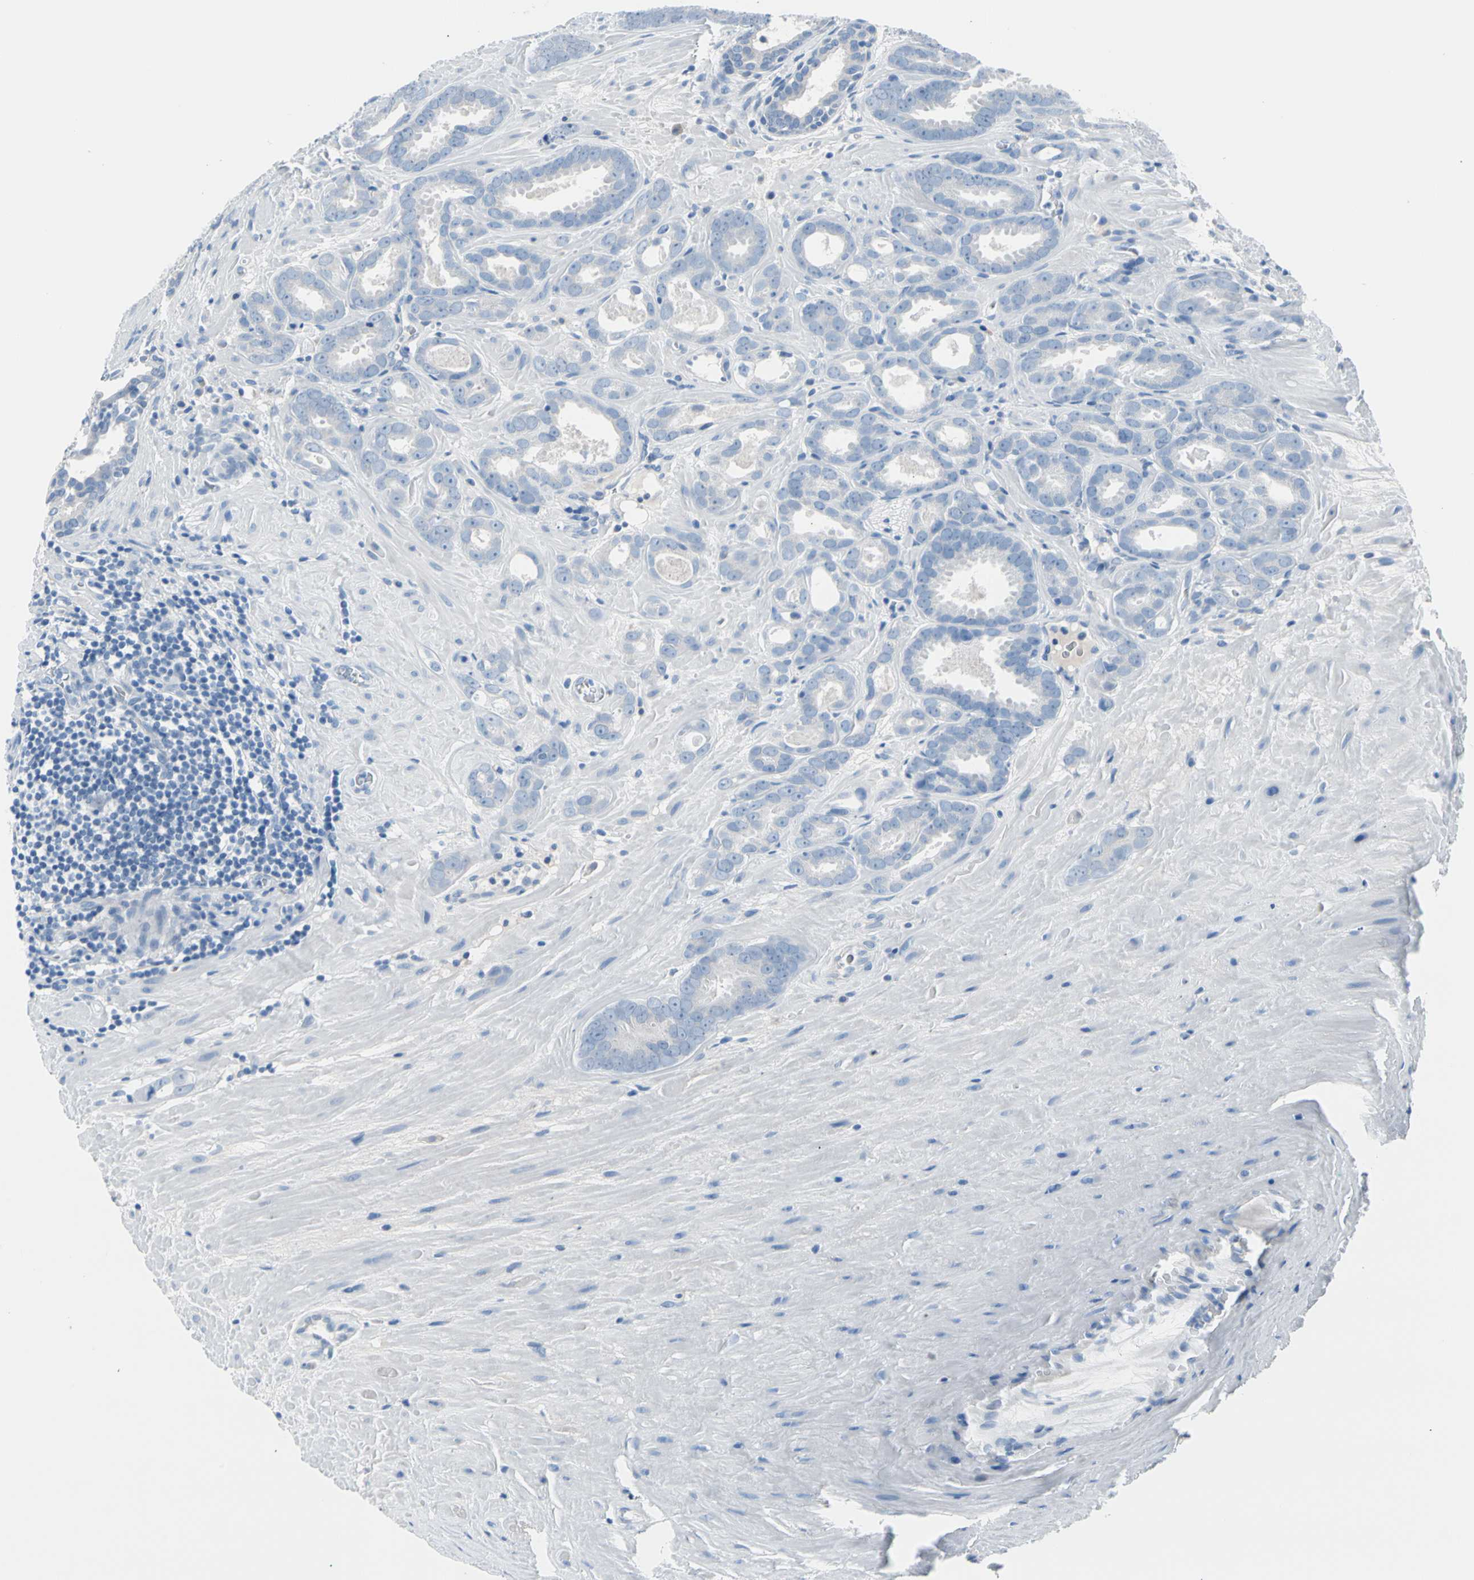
{"staining": {"intensity": "negative", "quantity": "none", "location": "none"}, "tissue": "prostate cancer", "cell_type": "Tumor cells", "image_type": "cancer", "snomed": [{"axis": "morphology", "description": "Adenocarcinoma, Low grade"}, {"axis": "topography", "description": "Prostate"}], "caption": "High power microscopy histopathology image of an immunohistochemistry (IHC) photomicrograph of prostate cancer, revealing no significant staining in tumor cells. Brightfield microscopy of immunohistochemistry (IHC) stained with DAB (brown) and hematoxylin (blue), captured at high magnification.", "gene": "TPO", "patient": {"sex": "male", "age": 57}}